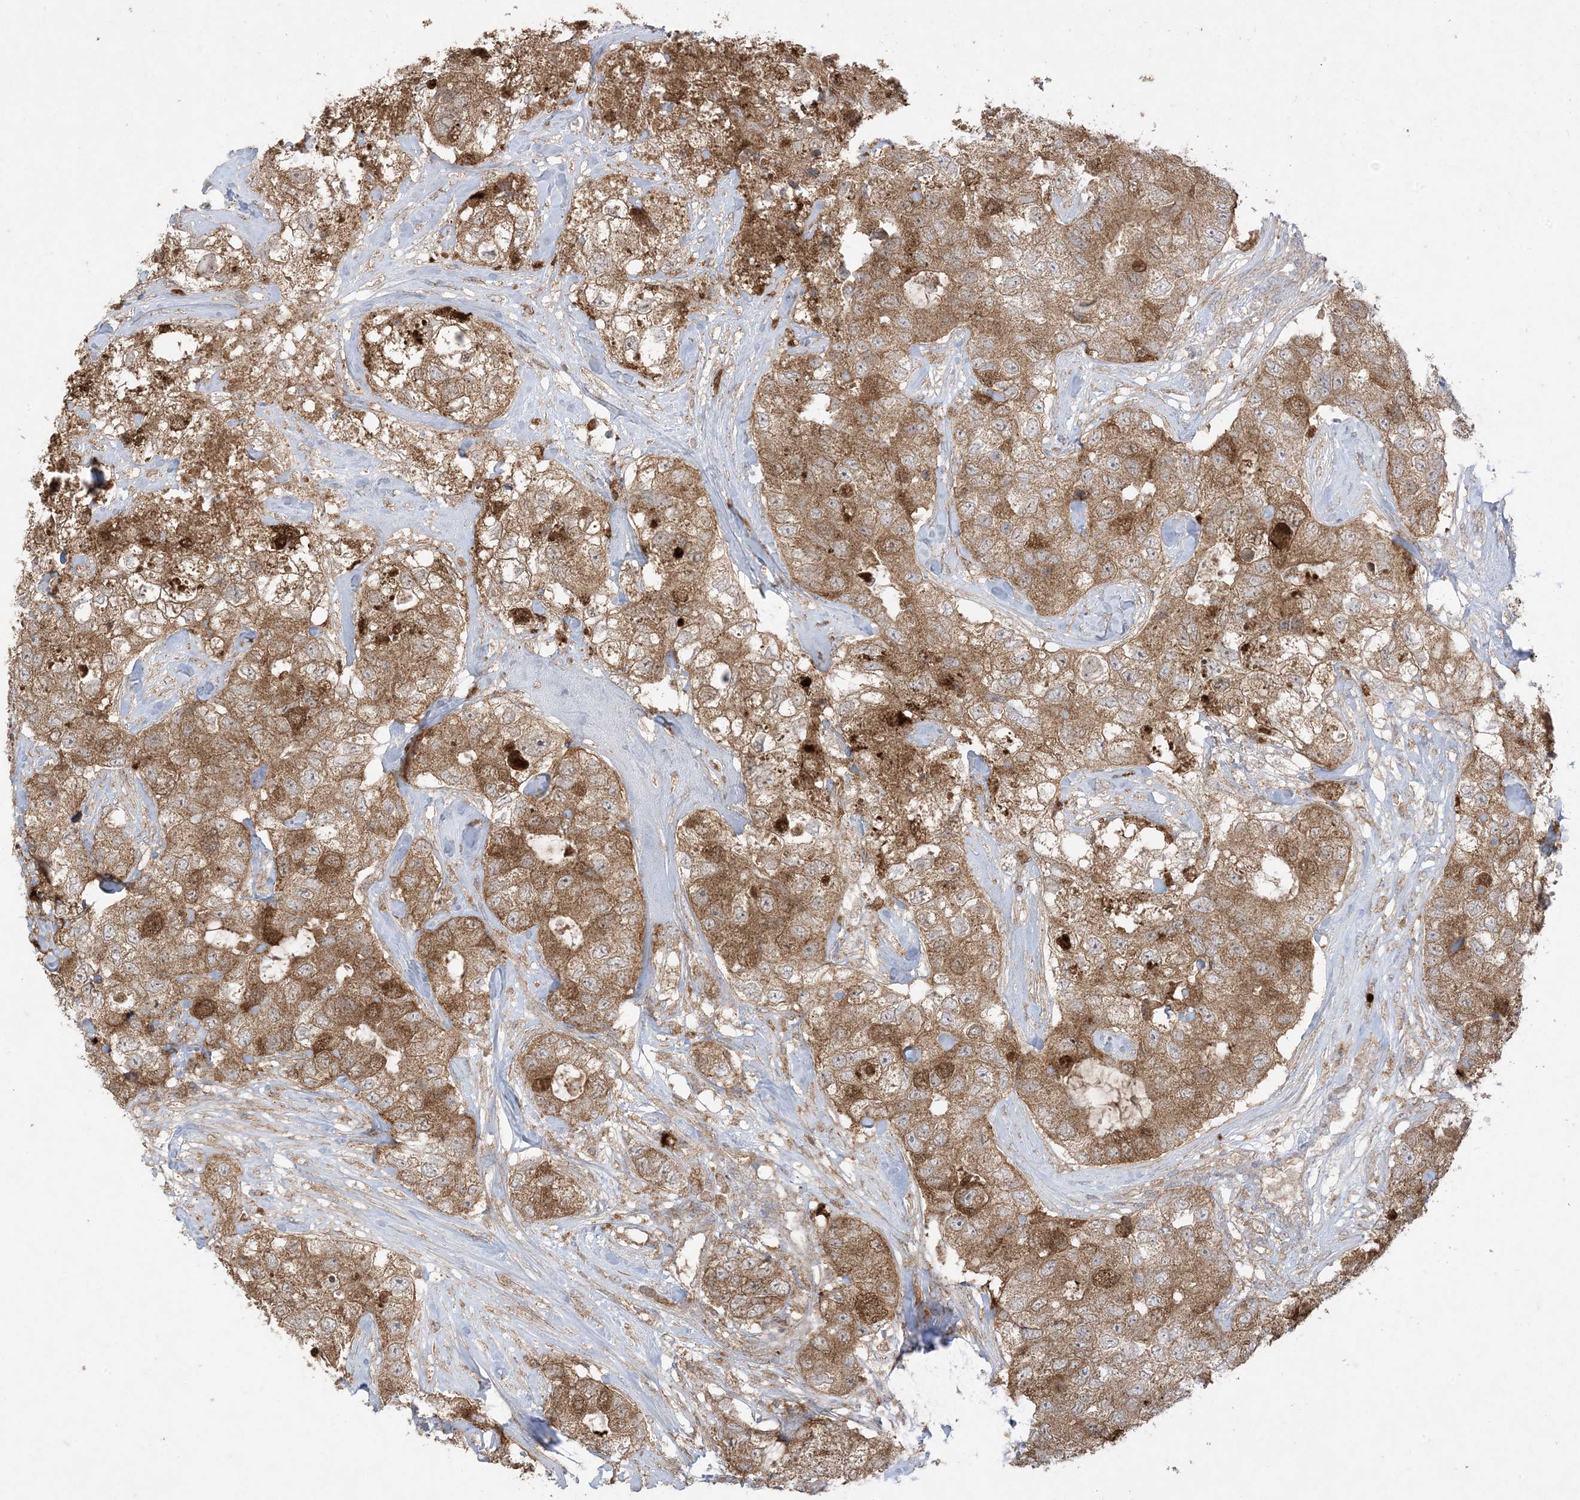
{"staining": {"intensity": "moderate", "quantity": ">75%", "location": "cytoplasmic/membranous"}, "tissue": "breast cancer", "cell_type": "Tumor cells", "image_type": "cancer", "snomed": [{"axis": "morphology", "description": "Duct carcinoma"}, {"axis": "topography", "description": "Breast"}], "caption": "Immunohistochemical staining of human breast cancer (intraductal carcinoma) demonstrates medium levels of moderate cytoplasmic/membranous staining in about >75% of tumor cells.", "gene": "UBE2C", "patient": {"sex": "female", "age": 62}}